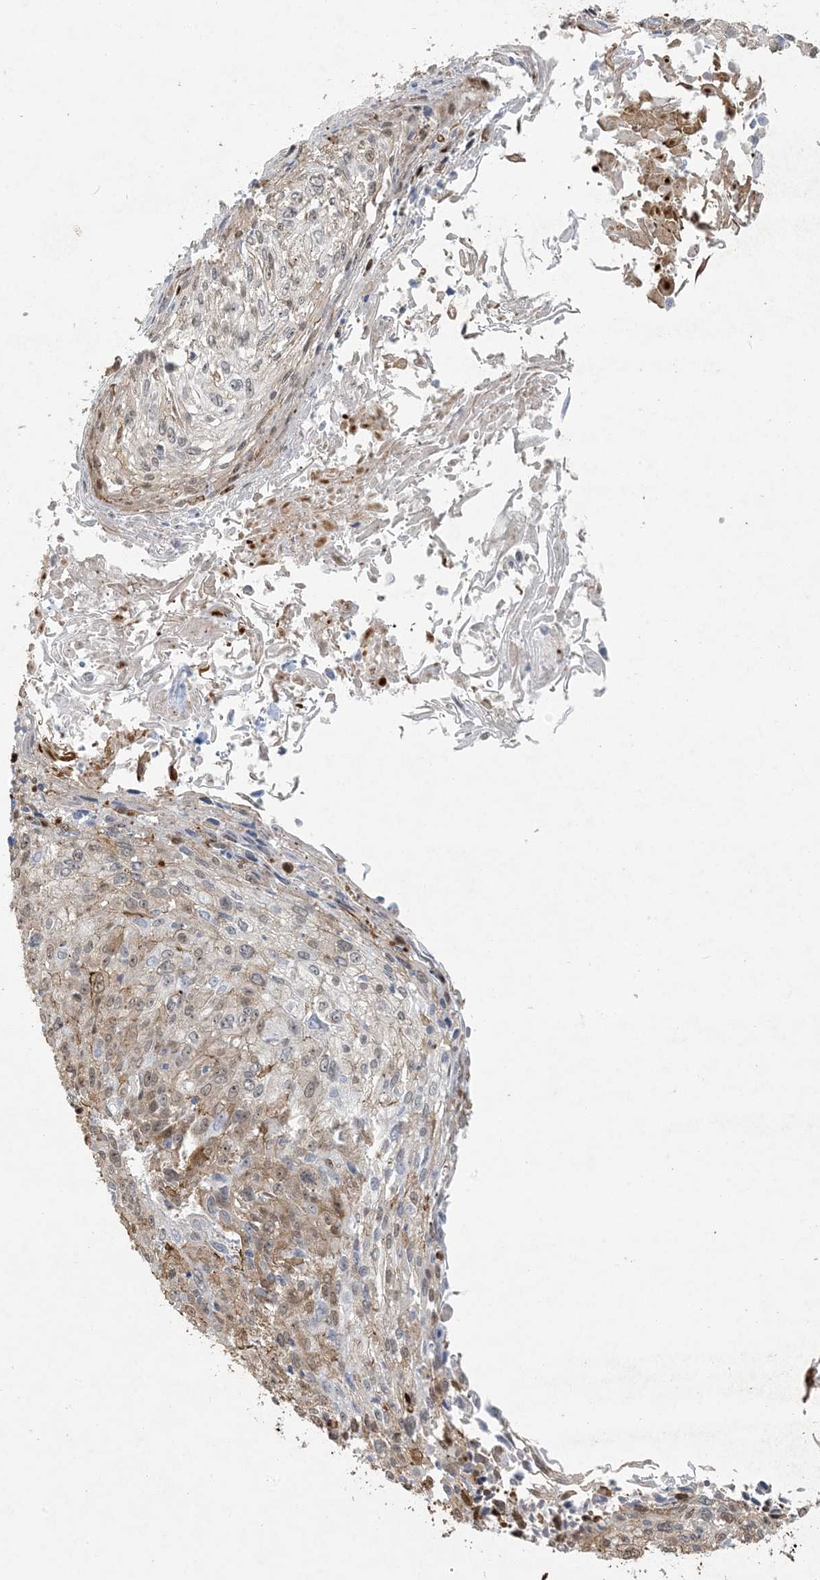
{"staining": {"intensity": "weak", "quantity": "25%-75%", "location": "cytoplasmic/membranous"}, "tissue": "cervical cancer", "cell_type": "Tumor cells", "image_type": "cancer", "snomed": [{"axis": "morphology", "description": "Squamous cell carcinoma, NOS"}, {"axis": "topography", "description": "Cervix"}], "caption": "This histopathology image reveals immunohistochemistry (IHC) staining of human cervical cancer, with low weak cytoplasmic/membranous staining in approximately 25%-75% of tumor cells.", "gene": "BCORL1", "patient": {"sex": "female", "age": 51}}